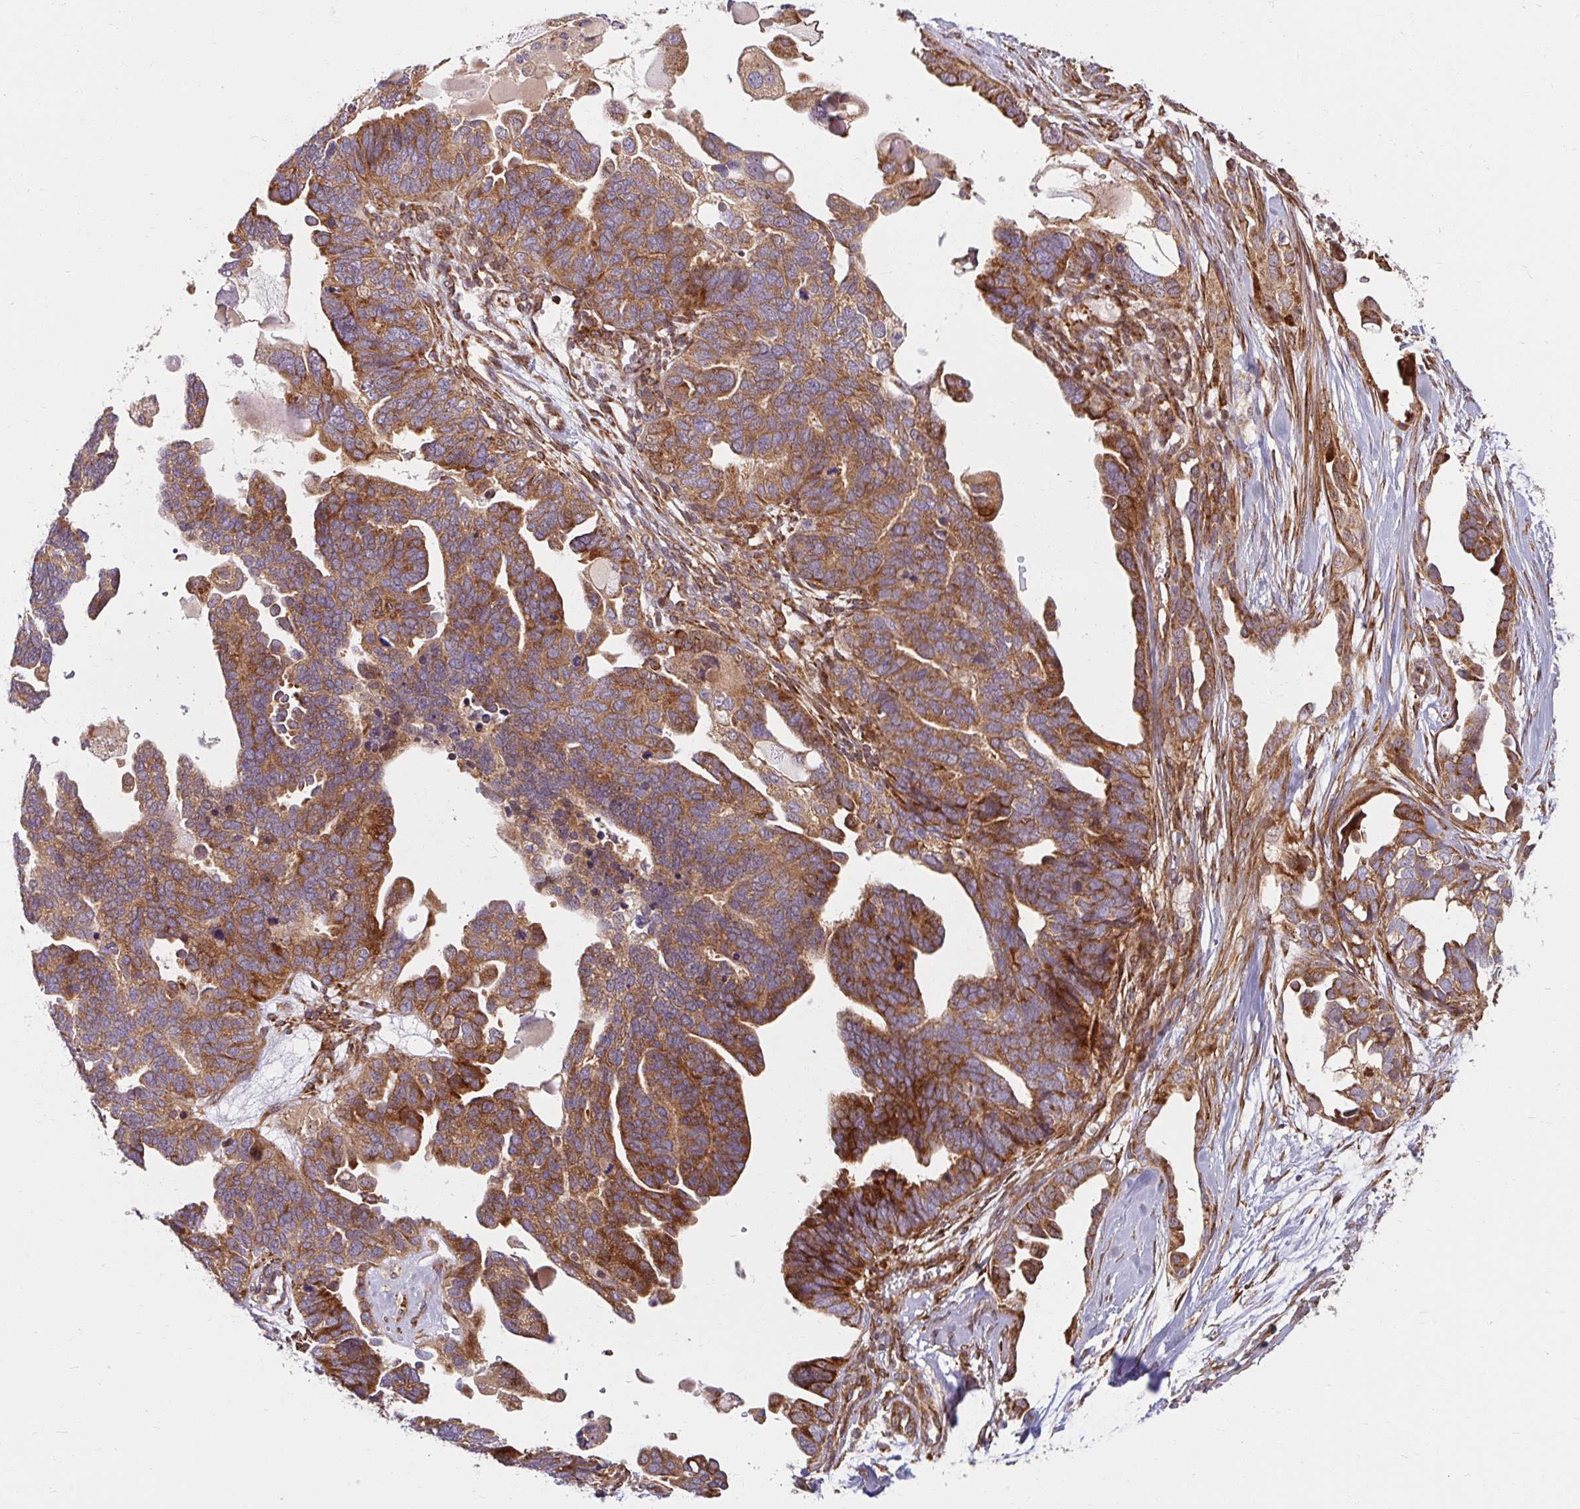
{"staining": {"intensity": "moderate", "quantity": ">75%", "location": "cytoplasmic/membranous"}, "tissue": "ovarian cancer", "cell_type": "Tumor cells", "image_type": "cancer", "snomed": [{"axis": "morphology", "description": "Cystadenocarcinoma, serous, NOS"}, {"axis": "topography", "description": "Ovary"}], "caption": "Serous cystadenocarcinoma (ovarian) stained for a protein displays moderate cytoplasmic/membranous positivity in tumor cells.", "gene": "BTF3", "patient": {"sex": "female", "age": 51}}